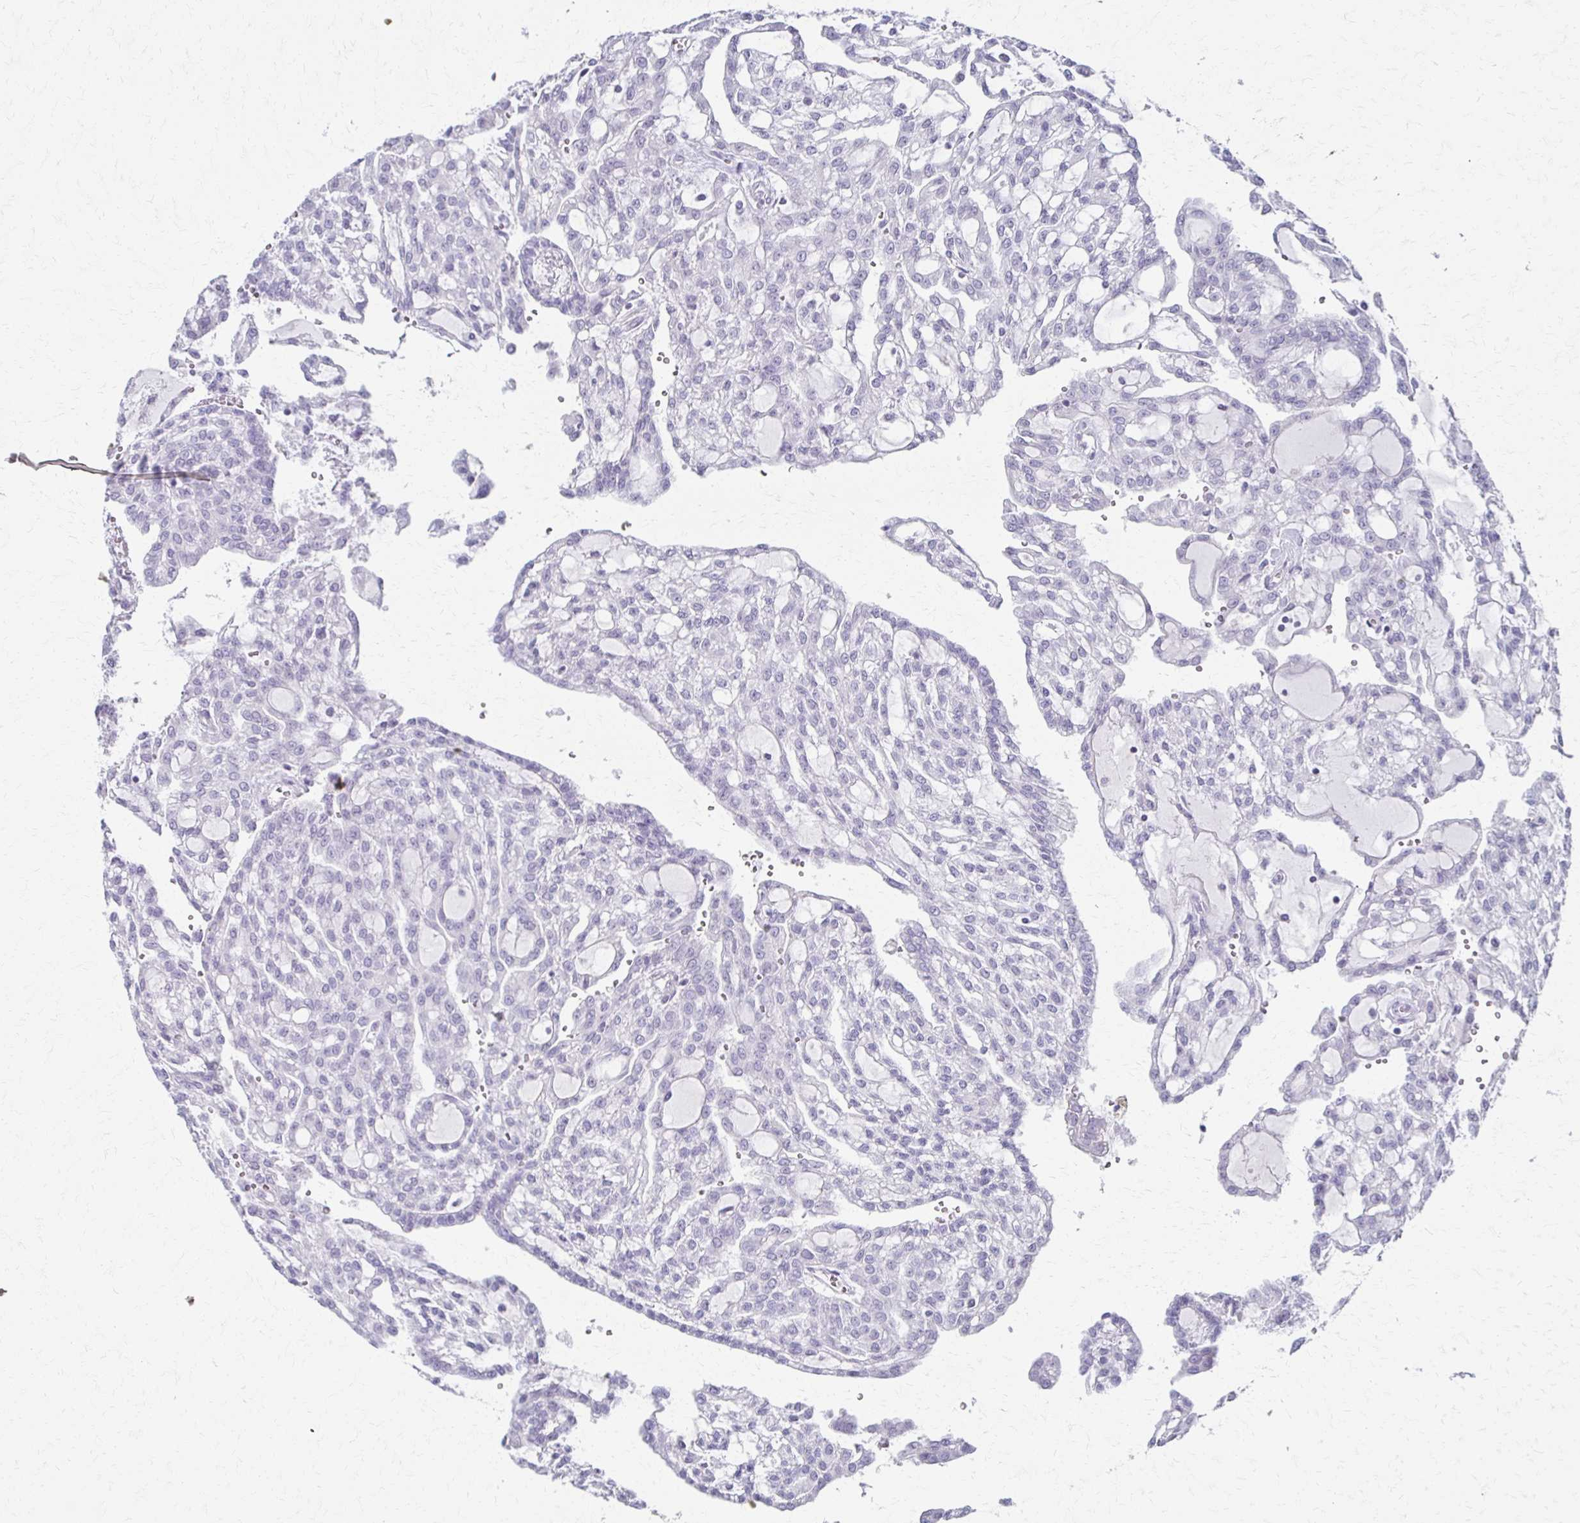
{"staining": {"intensity": "negative", "quantity": "none", "location": "none"}, "tissue": "renal cancer", "cell_type": "Tumor cells", "image_type": "cancer", "snomed": [{"axis": "morphology", "description": "Adenocarcinoma, NOS"}, {"axis": "topography", "description": "Kidney"}], "caption": "Human renal adenocarcinoma stained for a protein using IHC reveals no expression in tumor cells.", "gene": "FOXO4", "patient": {"sex": "male", "age": 63}}